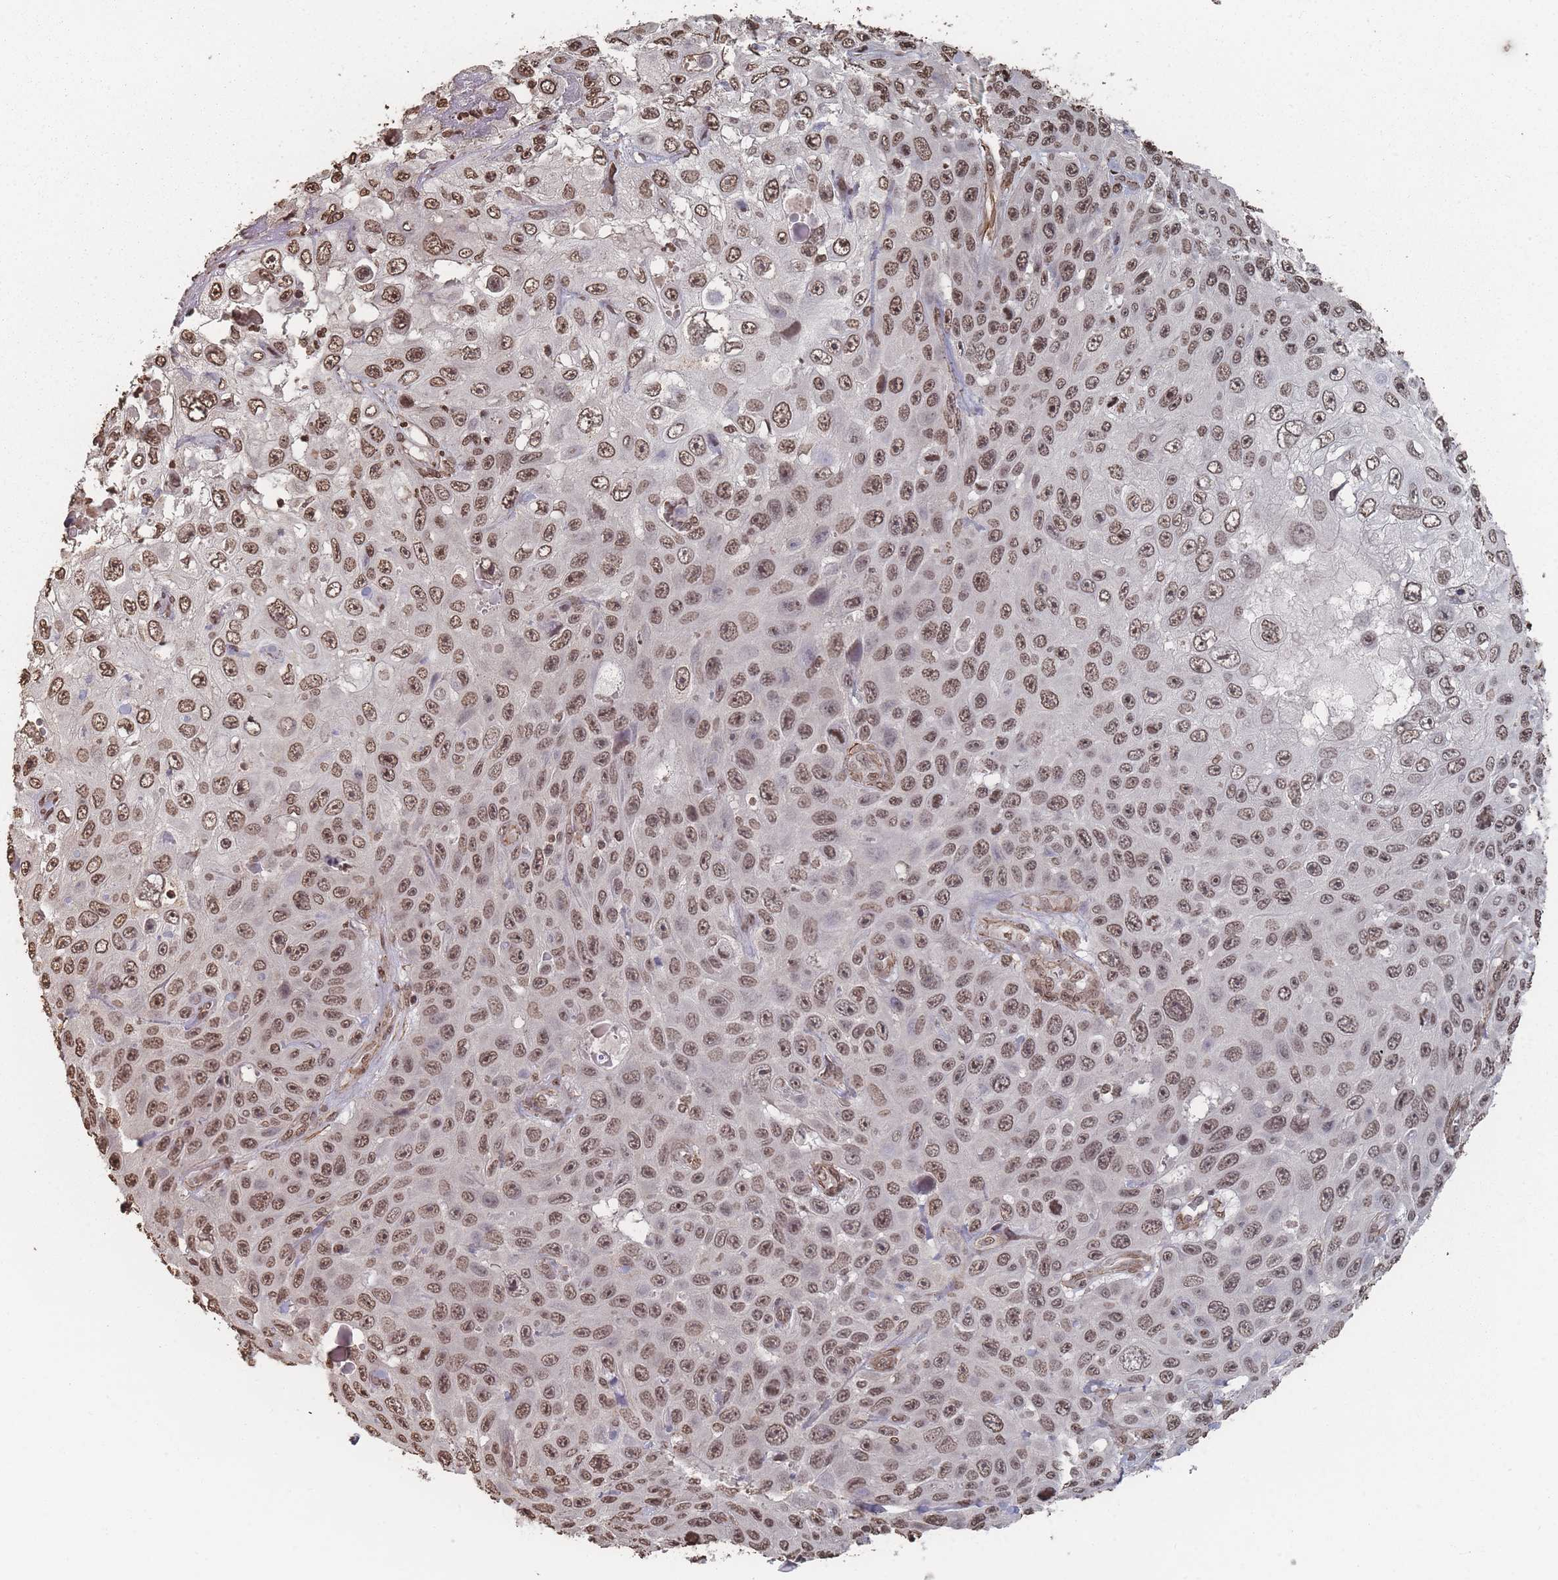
{"staining": {"intensity": "moderate", "quantity": ">75%", "location": "nuclear"}, "tissue": "skin cancer", "cell_type": "Tumor cells", "image_type": "cancer", "snomed": [{"axis": "morphology", "description": "Squamous cell carcinoma, NOS"}, {"axis": "topography", "description": "Skin"}], "caption": "Human skin squamous cell carcinoma stained with a protein marker displays moderate staining in tumor cells.", "gene": "PLEKHG5", "patient": {"sex": "male", "age": 82}}